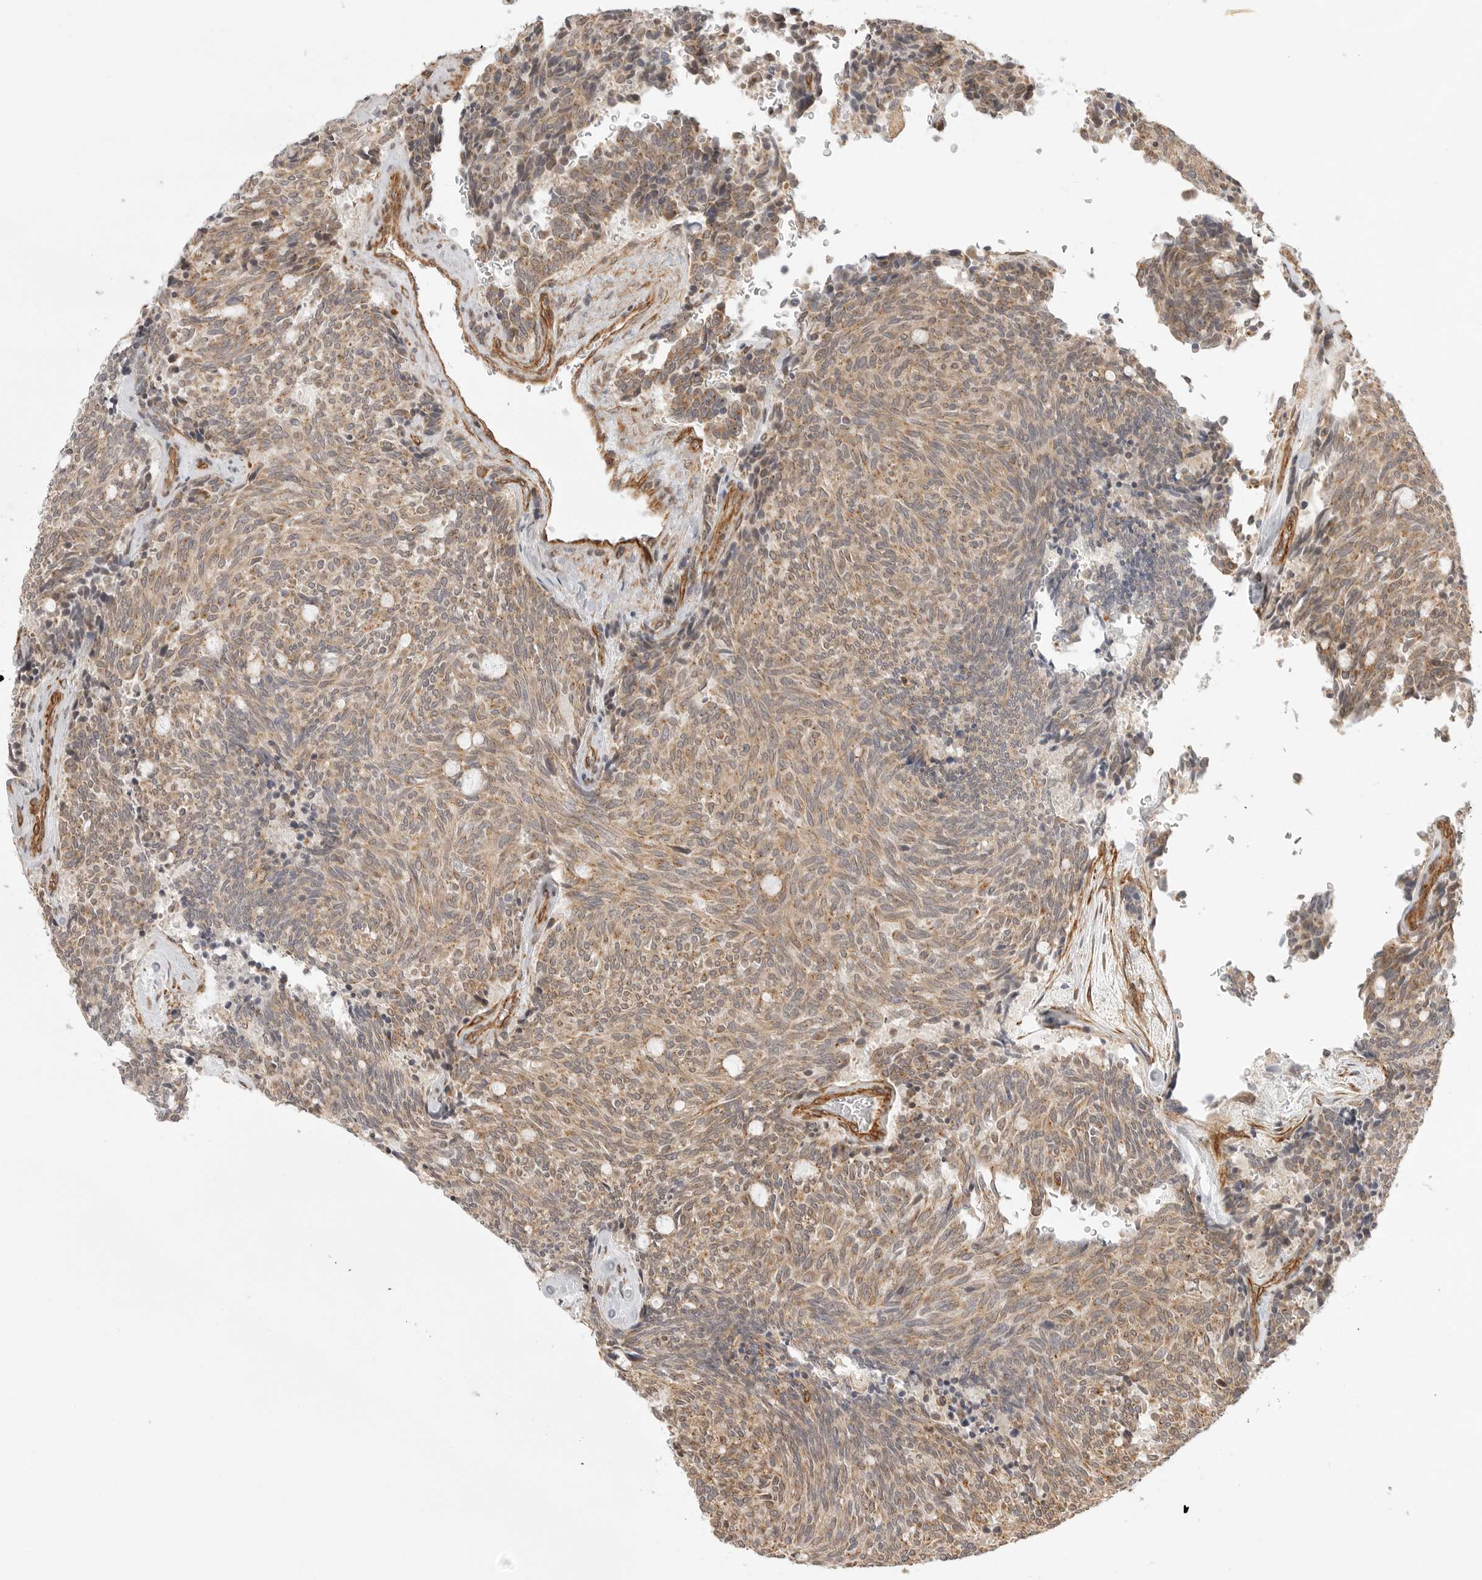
{"staining": {"intensity": "weak", "quantity": ">75%", "location": "cytoplasmic/membranous"}, "tissue": "carcinoid", "cell_type": "Tumor cells", "image_type": "cancer", "snomed": [{"axis": "morphology", "description": "Carcinoid, malignant, NOS"}, {"axis": "topography", "description": "Pancreas"}], "caption": "Weak cytoplasmic/membranous protein staining is seen in approximately >75% of tumor cells in carcinoid.", "gene": "ATOH7", "patient": {"sex": "female", "age": 54}}